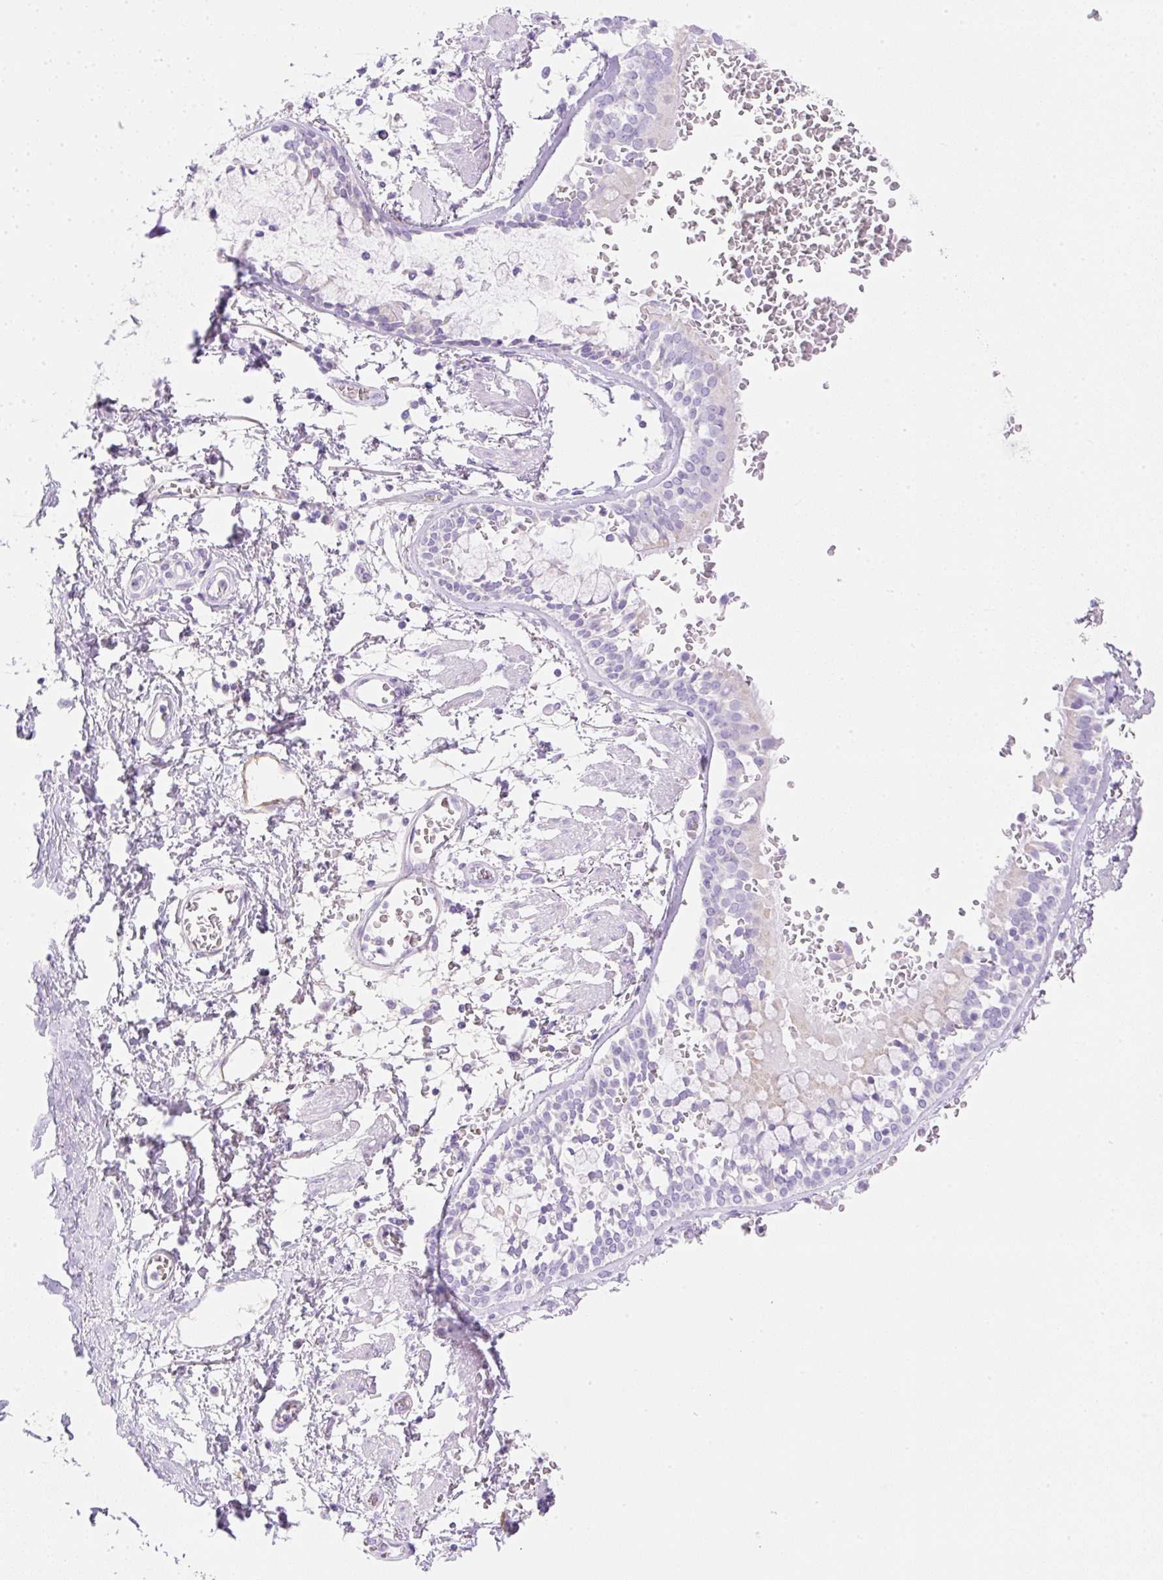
{"staining": {"intensity": "negative", "quantity": "none", "location": "none"}, "tissue": "adipose tissue", "cell_type": "Adipocytes", "image_type": "normal", "snomed": [{"axis": "morphology", "description": "Normal tissue, NOS"}, {"axis": "morphology", "description": "Degeneration, NOS"}, {"axis": "topography", "description": "Cartilage tissue"}, {"axis": "topography", "description": "Lung"}], "caption": "This is an immunohistochemistry (IHC) histopathology image of unremarkable human adipose tissue. There is no positivity in adipocytes.", "gene": "CDX1", "patient": {"sex": "female", "age": 61}}